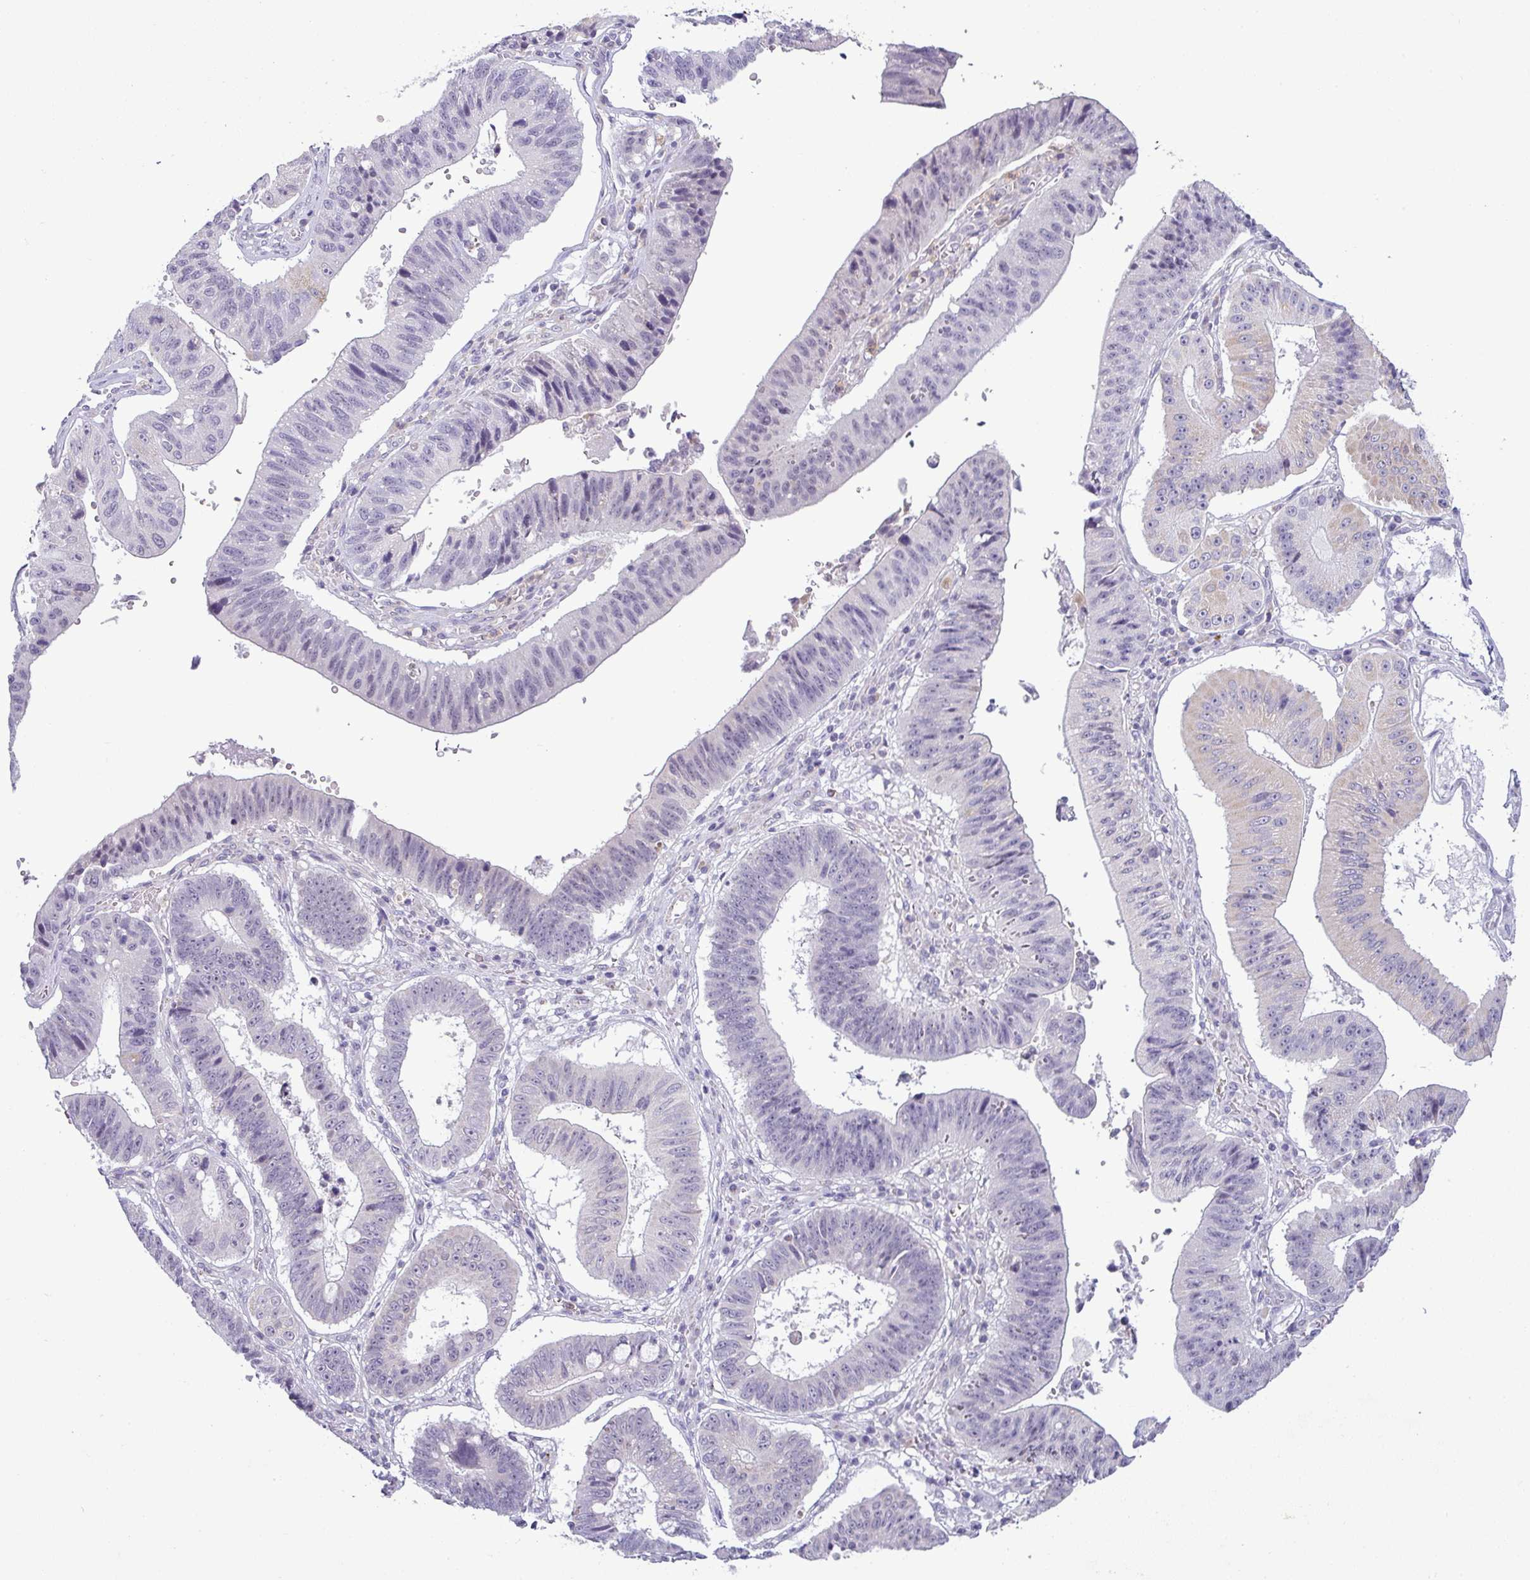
{"staining": {"intensity": "negative", "quantity": "none", "location": "none"}, "tissue": "stomach cancer", "cell_type": "Tumor cells", "image_type": "cancer", "snomed": [{"axis": "morphology", "description": "Adenocarcinoma, NOS"}, {"axis": "topography", "description": "Stomach"}], "caption": "Tumor cells show no significant positivity in stomach cancer.", "gene": "HBEGF", "patient": {"sex": "male", "age": 59}}